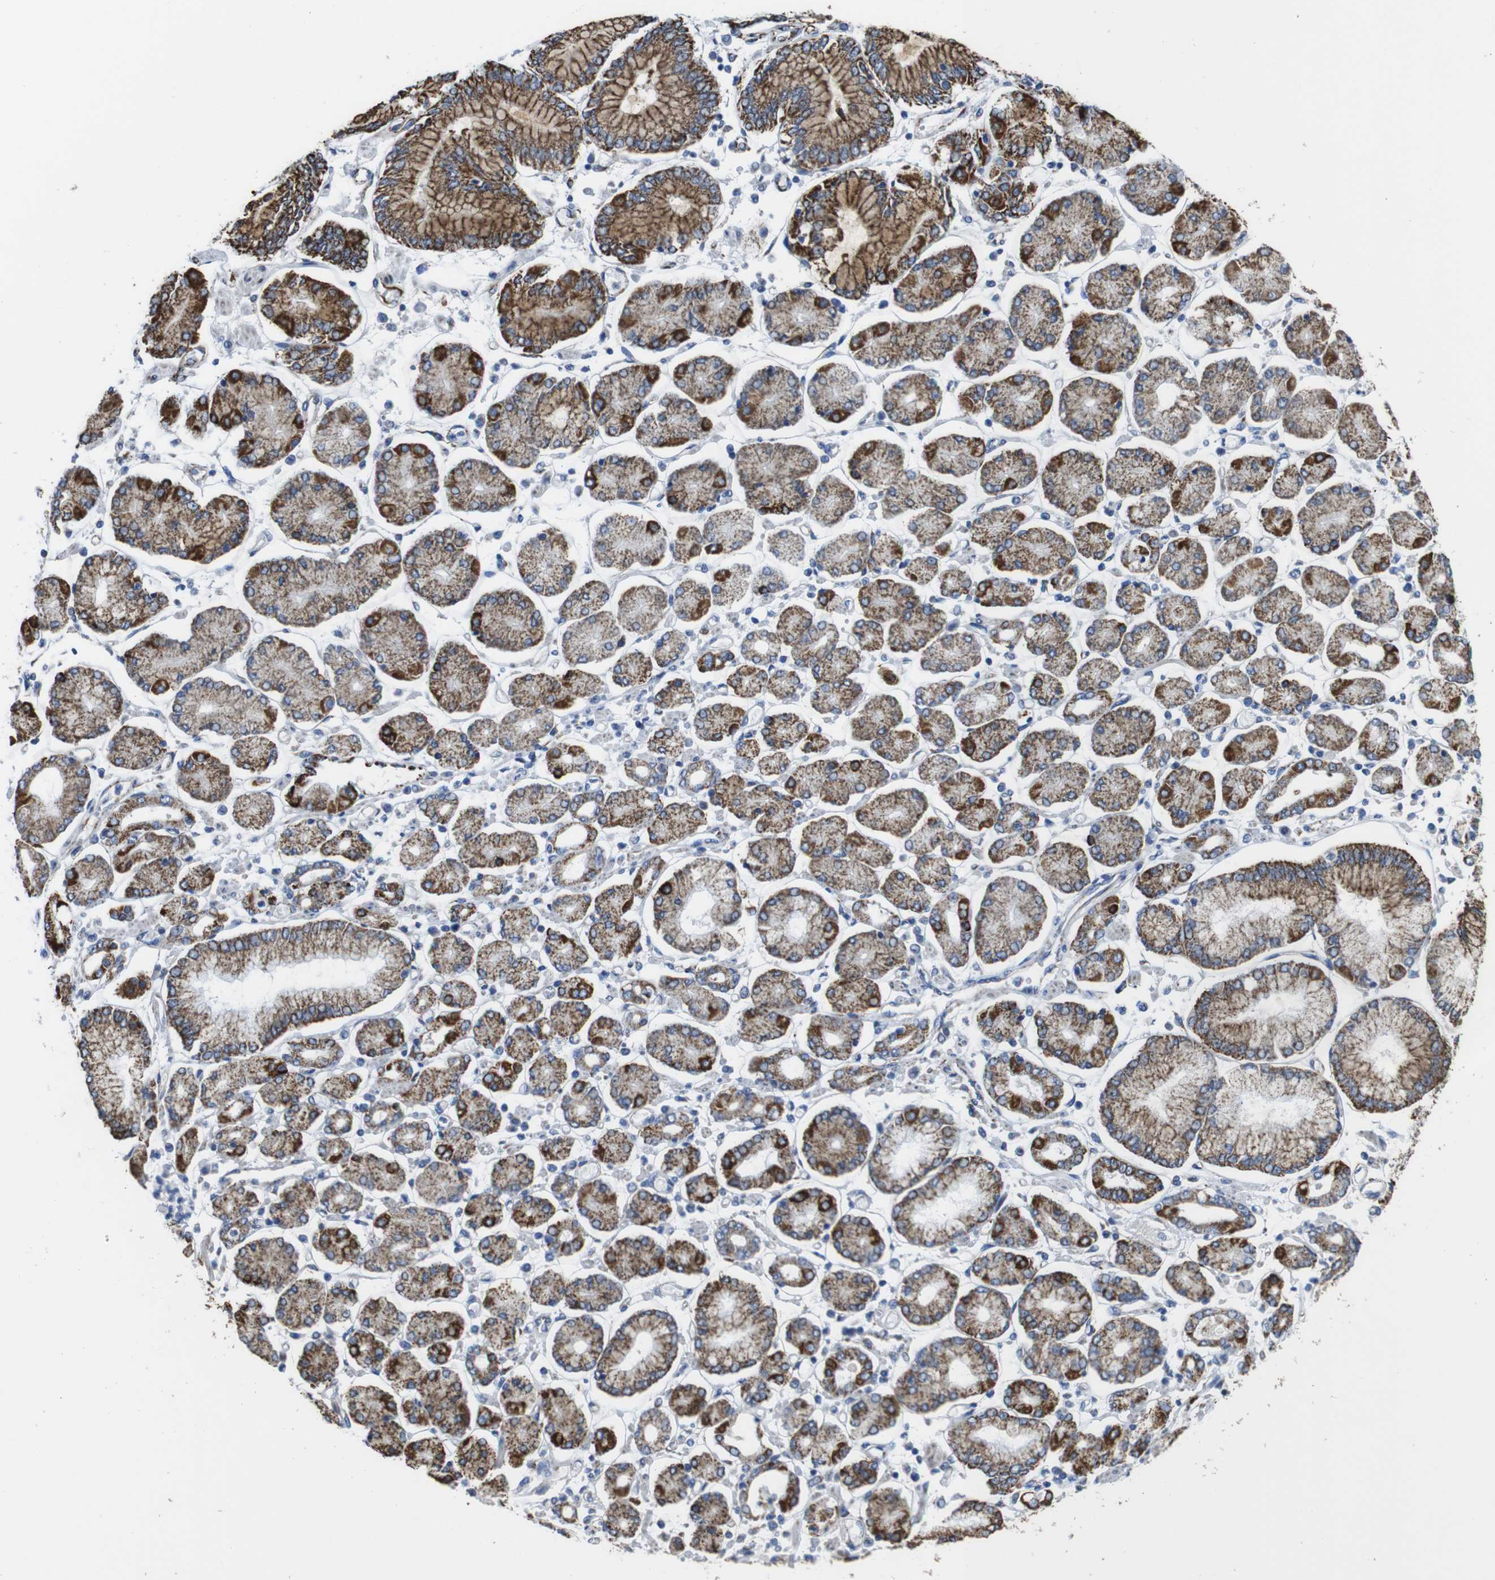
{"staining": {"intensity": "moderate", "quantity": ">75%", "location": "cytoplasmic/membranous"}, "tissue": "stomach cancer", "cell_type": "Tumor cells", "image_type": "cancer", "snomed": [{"axis": "morphology", "description": "Adenocarcinoma, NOS"}, {"axis": "topography", "description": "Stomach"}], "caption": "Moderate cytoplasmic/membranous staining for a protein is identified in approximately >75% of tumor cells of stomach cancer using immunohistochemistry.", "gene": "MAOA", "patient": {"sex": "male", "age": 76}}